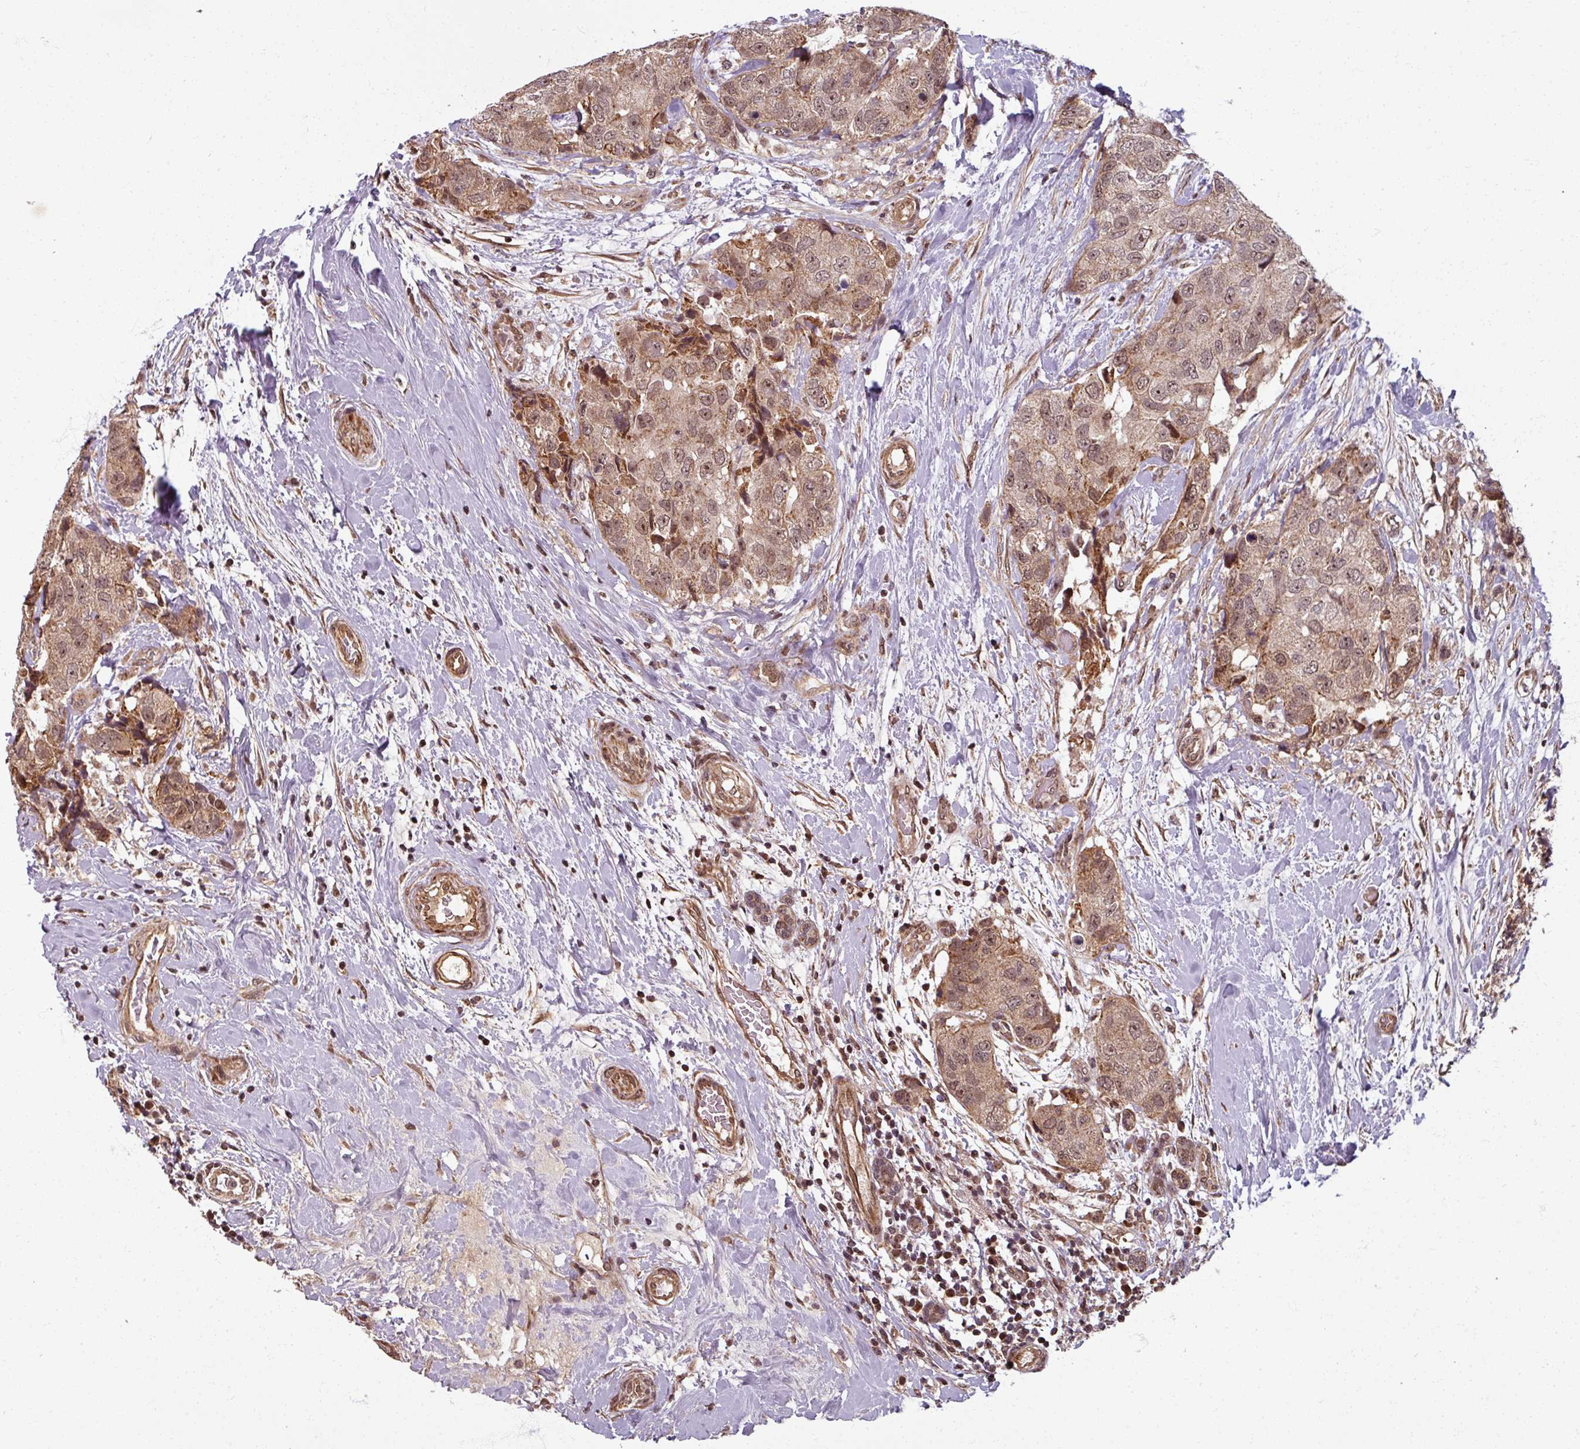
{"staining": {"intensity": "moderate", "quantity": ">75%", "location": "cytoplasmic/membranous,nuclear"}, "tissue": "breast cancer", "cell_type": "Tumor cells", "image_type": "cancer", "snomed": [{"axis": "morphology", "description": "Duct carcinoma"}, {"axis": "topography", "description": "Breast"}], "caption": "A photomicrograph showing moderate cytoplasmic/membranous and nuclear positivity in about >75% of tumor cells in breast cancer, as visualized by brown immunohistochemical staining.", "gene": "SWI5", "patient": {"sex": "female", "age": 62}}